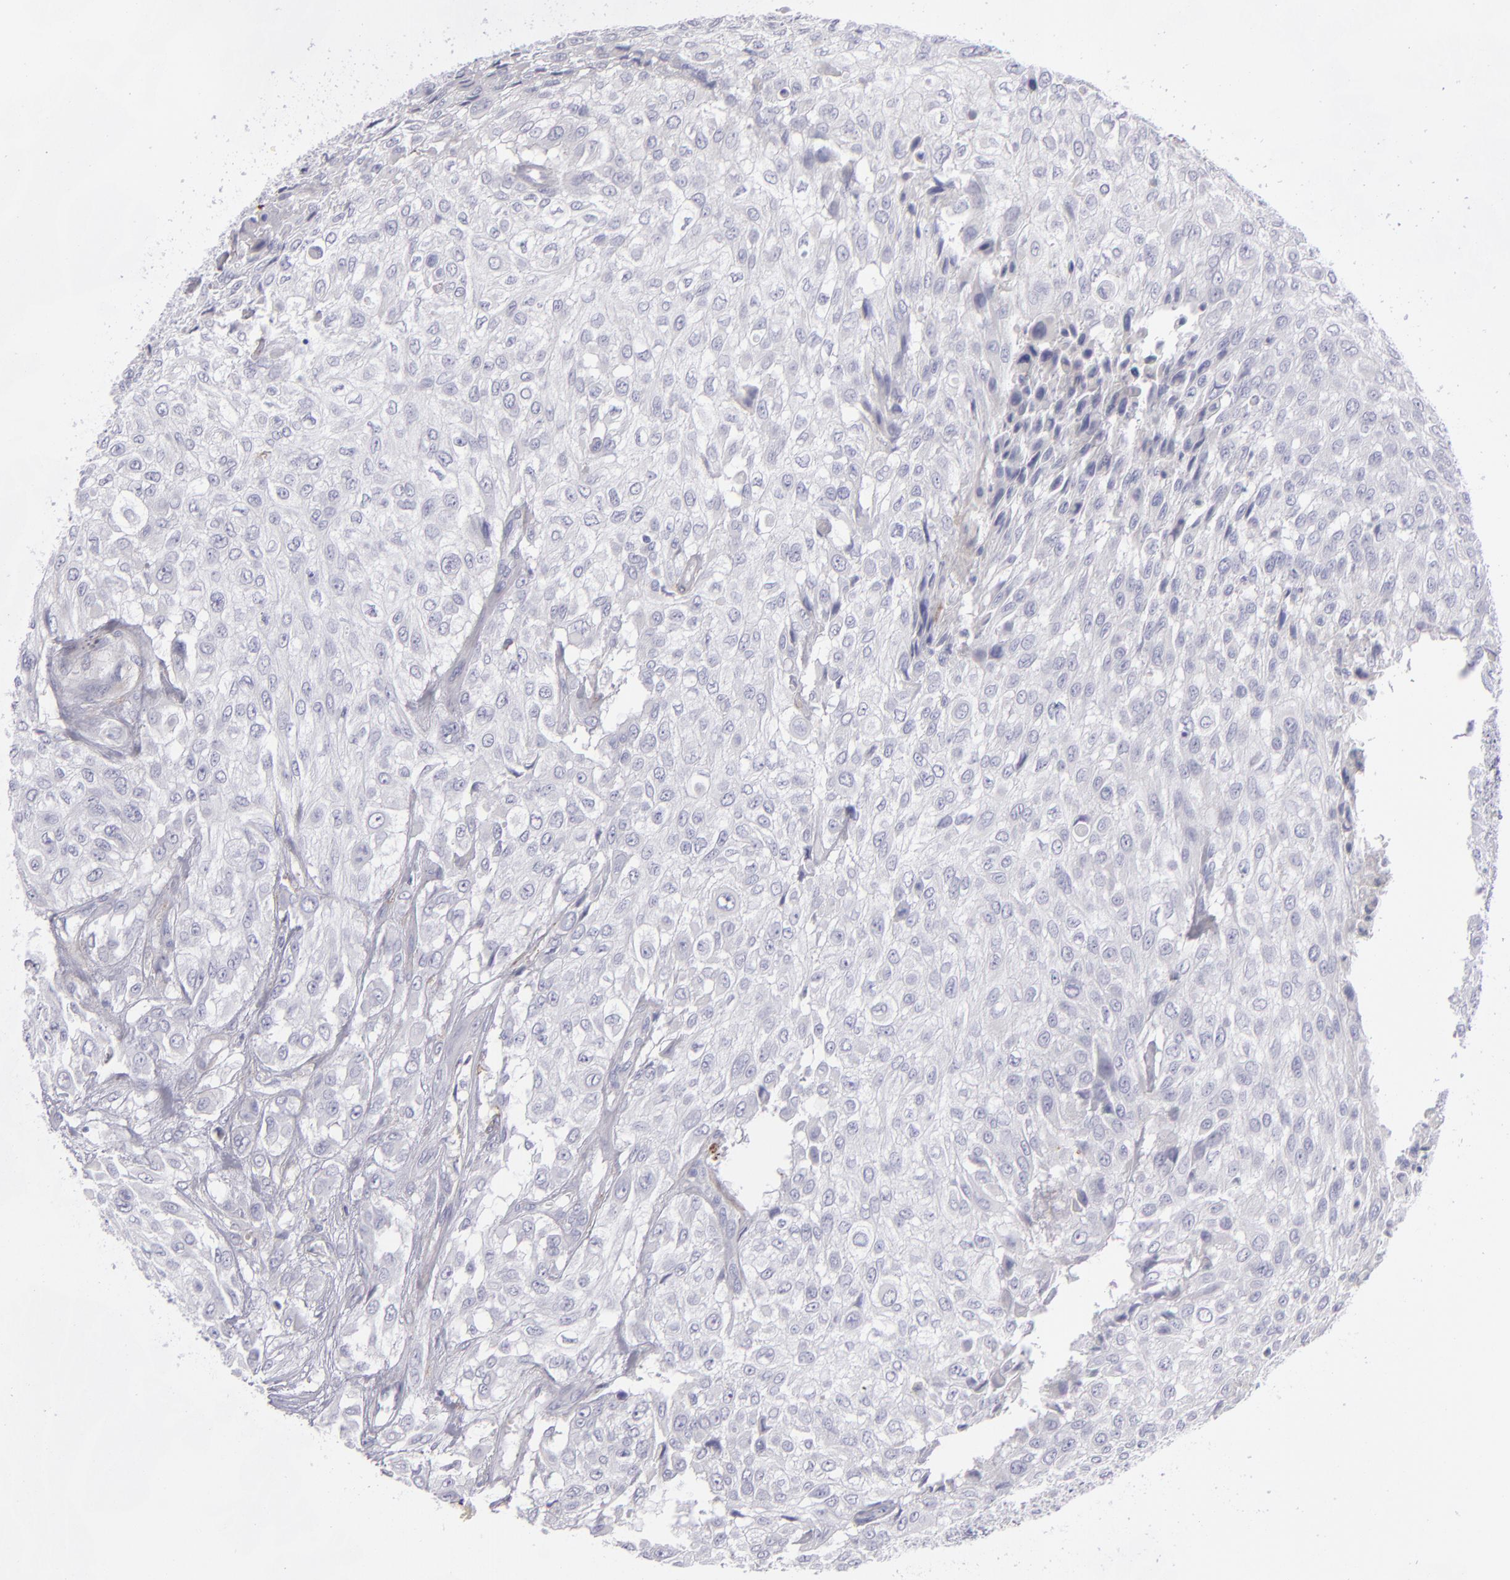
{"staining": {"intensity": "negative", "quantity": "none", "location": "none"}, "tissue": "urothelial cancer", "cell_type": "Tumor cells", "image_type": "cancer", "snomed": [{"axis": "morphology", "description": "Urothelial carcinoma, High grade"}, {"axis": "topography", "description": "Urinary bladder"}], "caption": "Urothelial cancer stained for a protein using immunohistochemistry displays no expression tumor cells.", "gene": "ANPEP", "patient": {"sex": "male", "age": 57}}